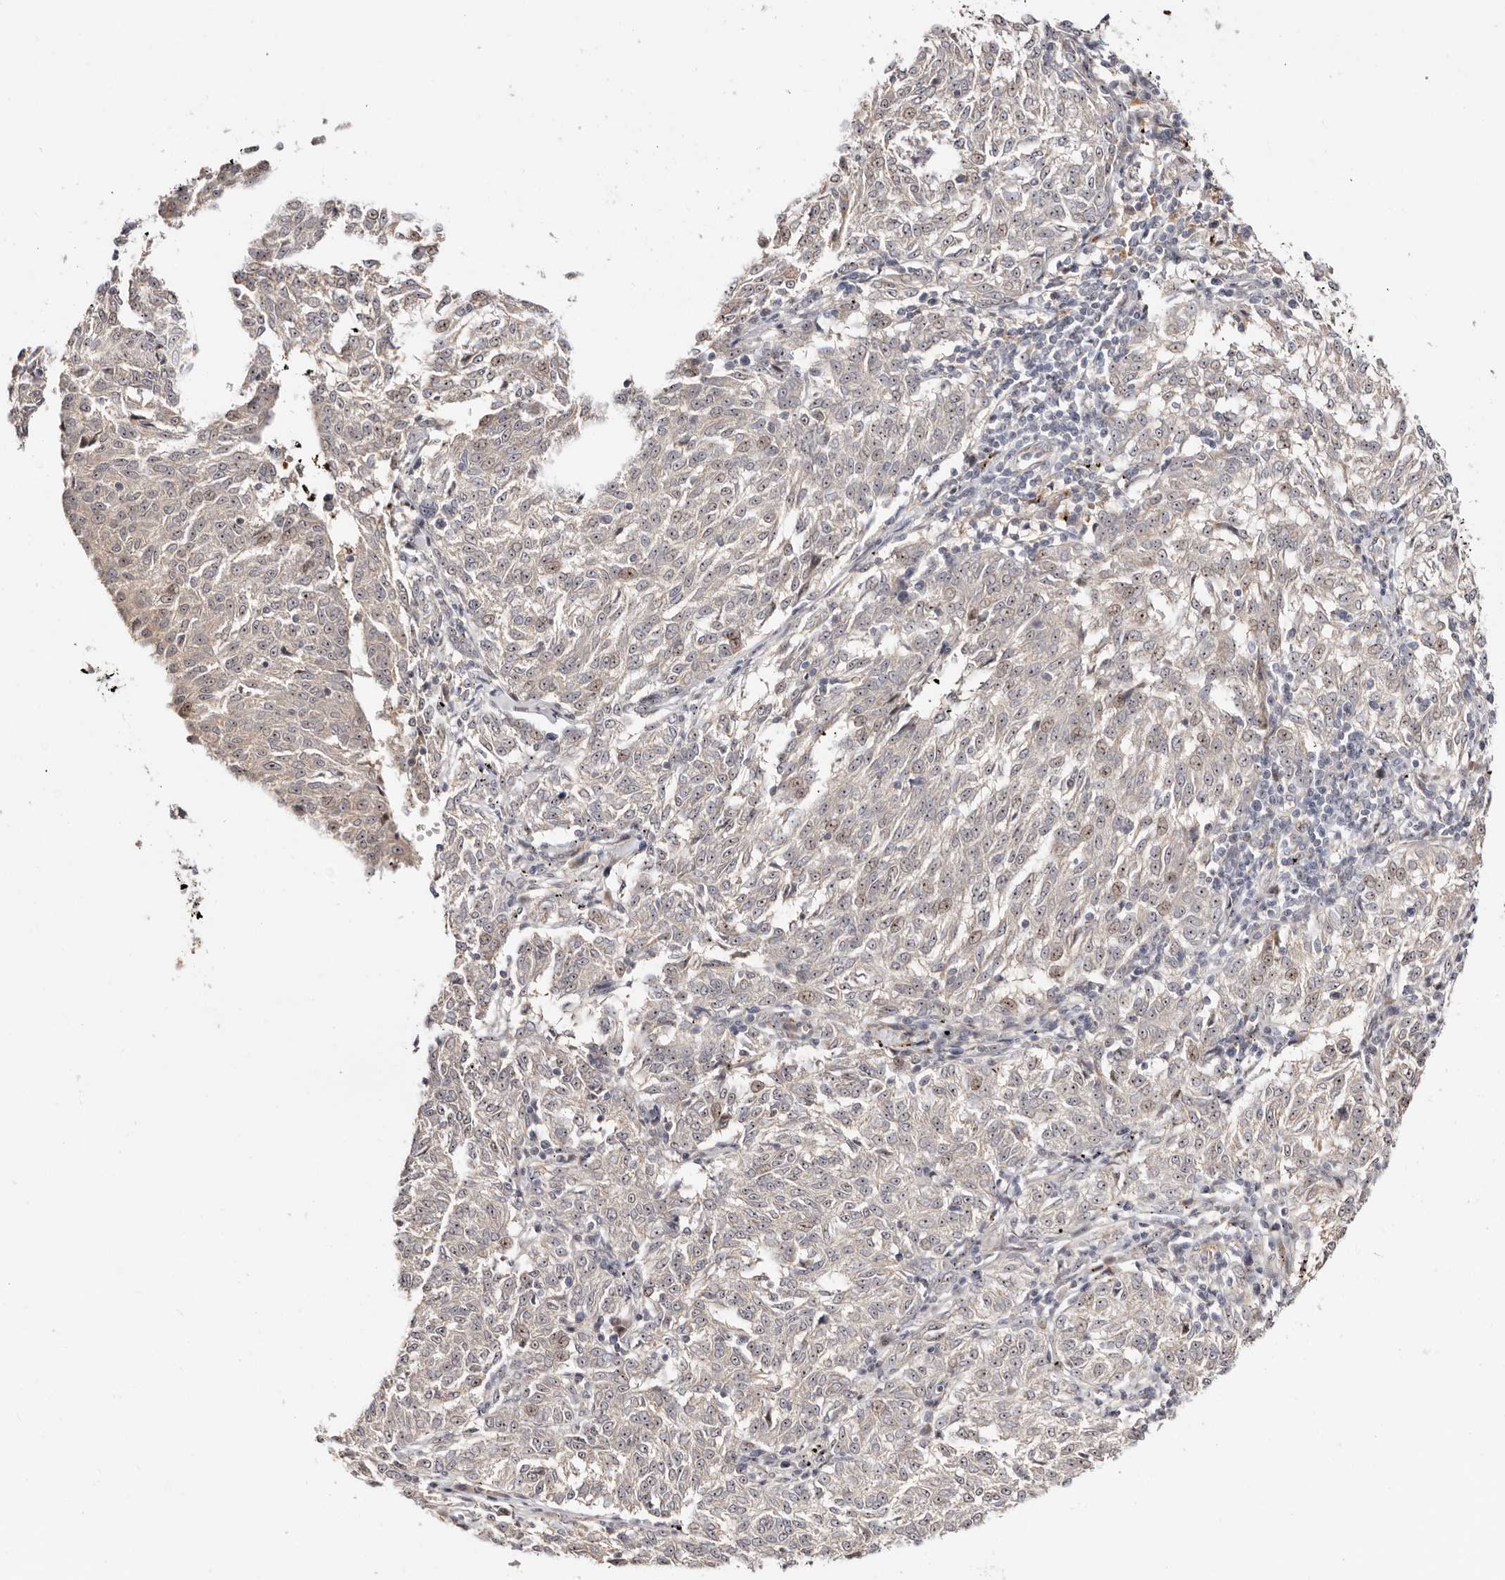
{"staining": {"intensity": "weak", "quantity": "25%-75%", "location": "nuclear"}, "tissue": "melanoma", "cell_type": "Tumor cells", "image_type": "cancer", "snomed": [{"axis": "morphology", "description": "Malignant melanoma, NOS"}, {"axis": "topography", "description": "Skin"}], "caption": "Human malignant melanoma stained with a brown dye reveals weak nuclear positive positivity in about 25%-75% of tumor cells.", "gene": "ODF2L", "patient": {"sex": "female", "age": 72}}